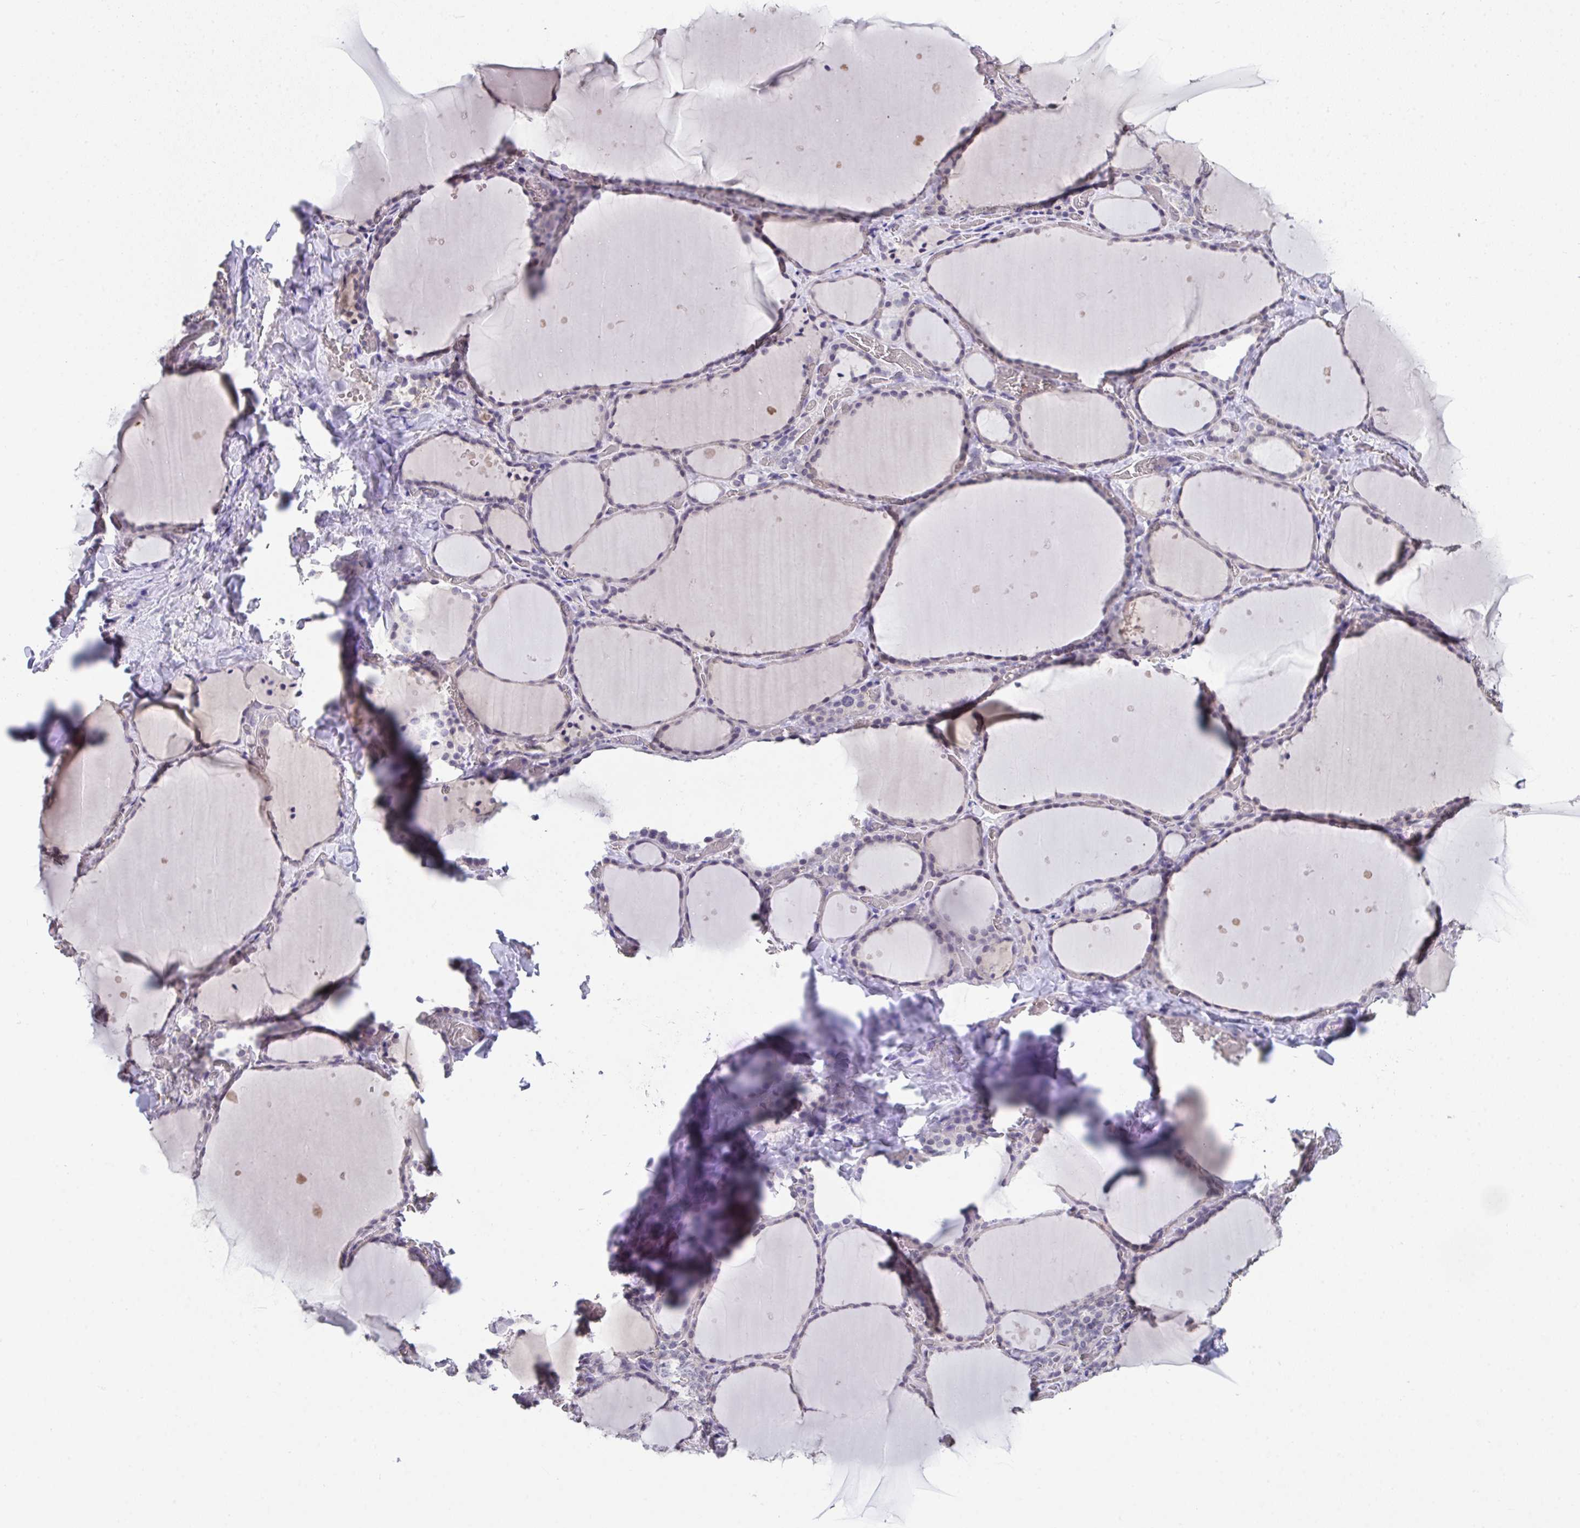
{"staining": {"intensity": "weak", "quantity": "<25%", "location": "cytoplasmic/membranous"}, "tissue": "thyroid gland", "cell_type": "Glandular cells", "image_type": "normal", "snomed": [{"axis": "morphology", "description": "Normal tissue, NOS"}, {"axis": "topography", "description": "Thyroid gland"}], "caption": "A histopathology image of thyroid gland stained for a protein exhibits no brown staining in glandular cells. (Stains: DAB immunohistochemistry with hematoxylin counter stain, Microscopy: brightfield microscopy at high magnification).", "gene": "GLTPD2", "patient": {"sex": "female", "age": 36}}